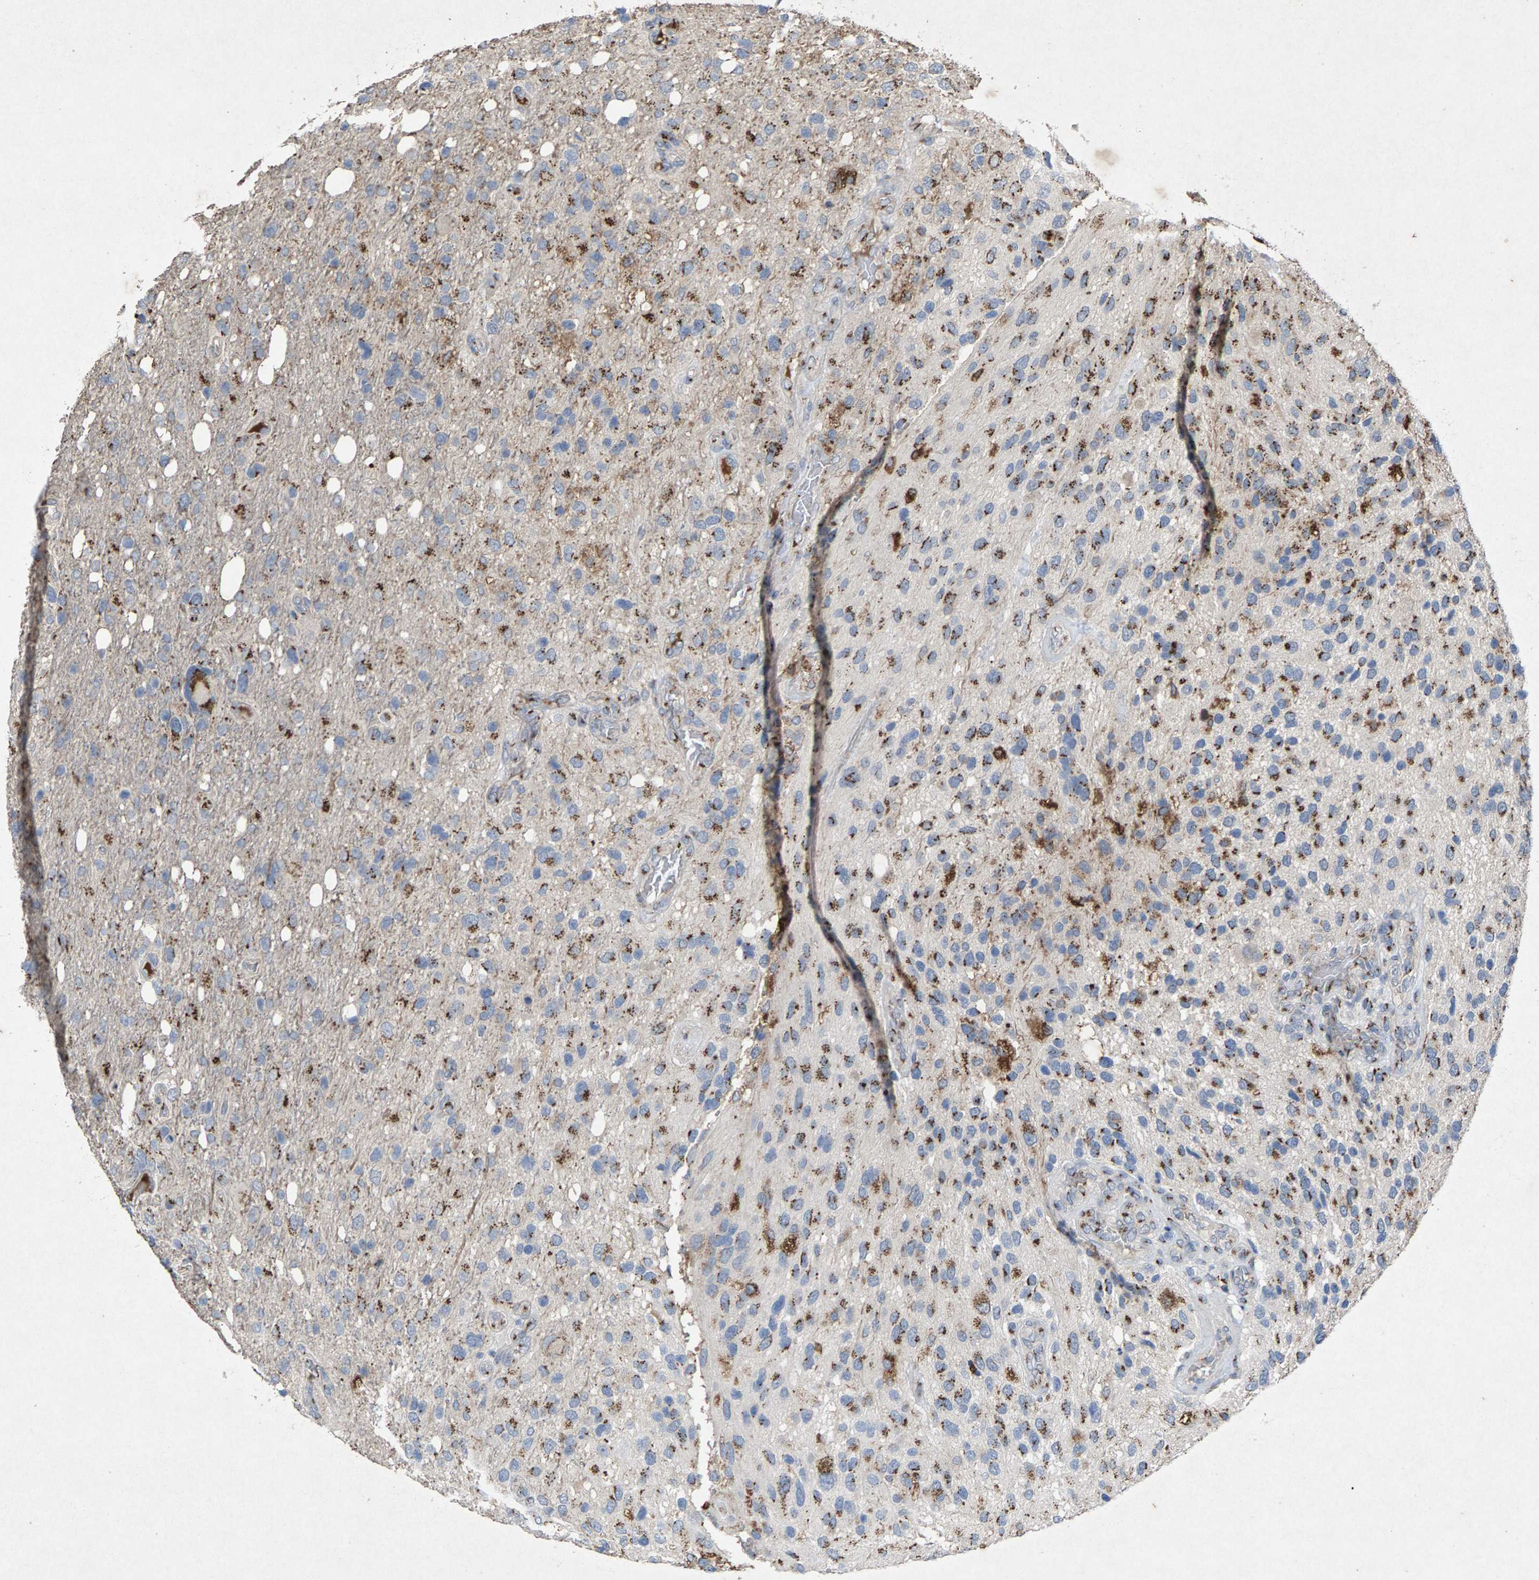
{"staining": {"intensity": "strong", "quantity": ">75%", "location": "cytoplasmic/membranous"}, "tissue": "glioma", "cell_type": "Tumor cells", "image_type": "cancer", "snomed": [{"axis": "morphology", "description": "Glioma, malignant, High grade"}, {"axis": "topography", "description": "Brain"}], "caption": "High-grade glioma (malignant) tissue reveals strong cytoplasmic/membranous staining in approximately >75% of tumor cells", "gene": "MAN2A1", "patient": {"sex": "female", "age": 58}}